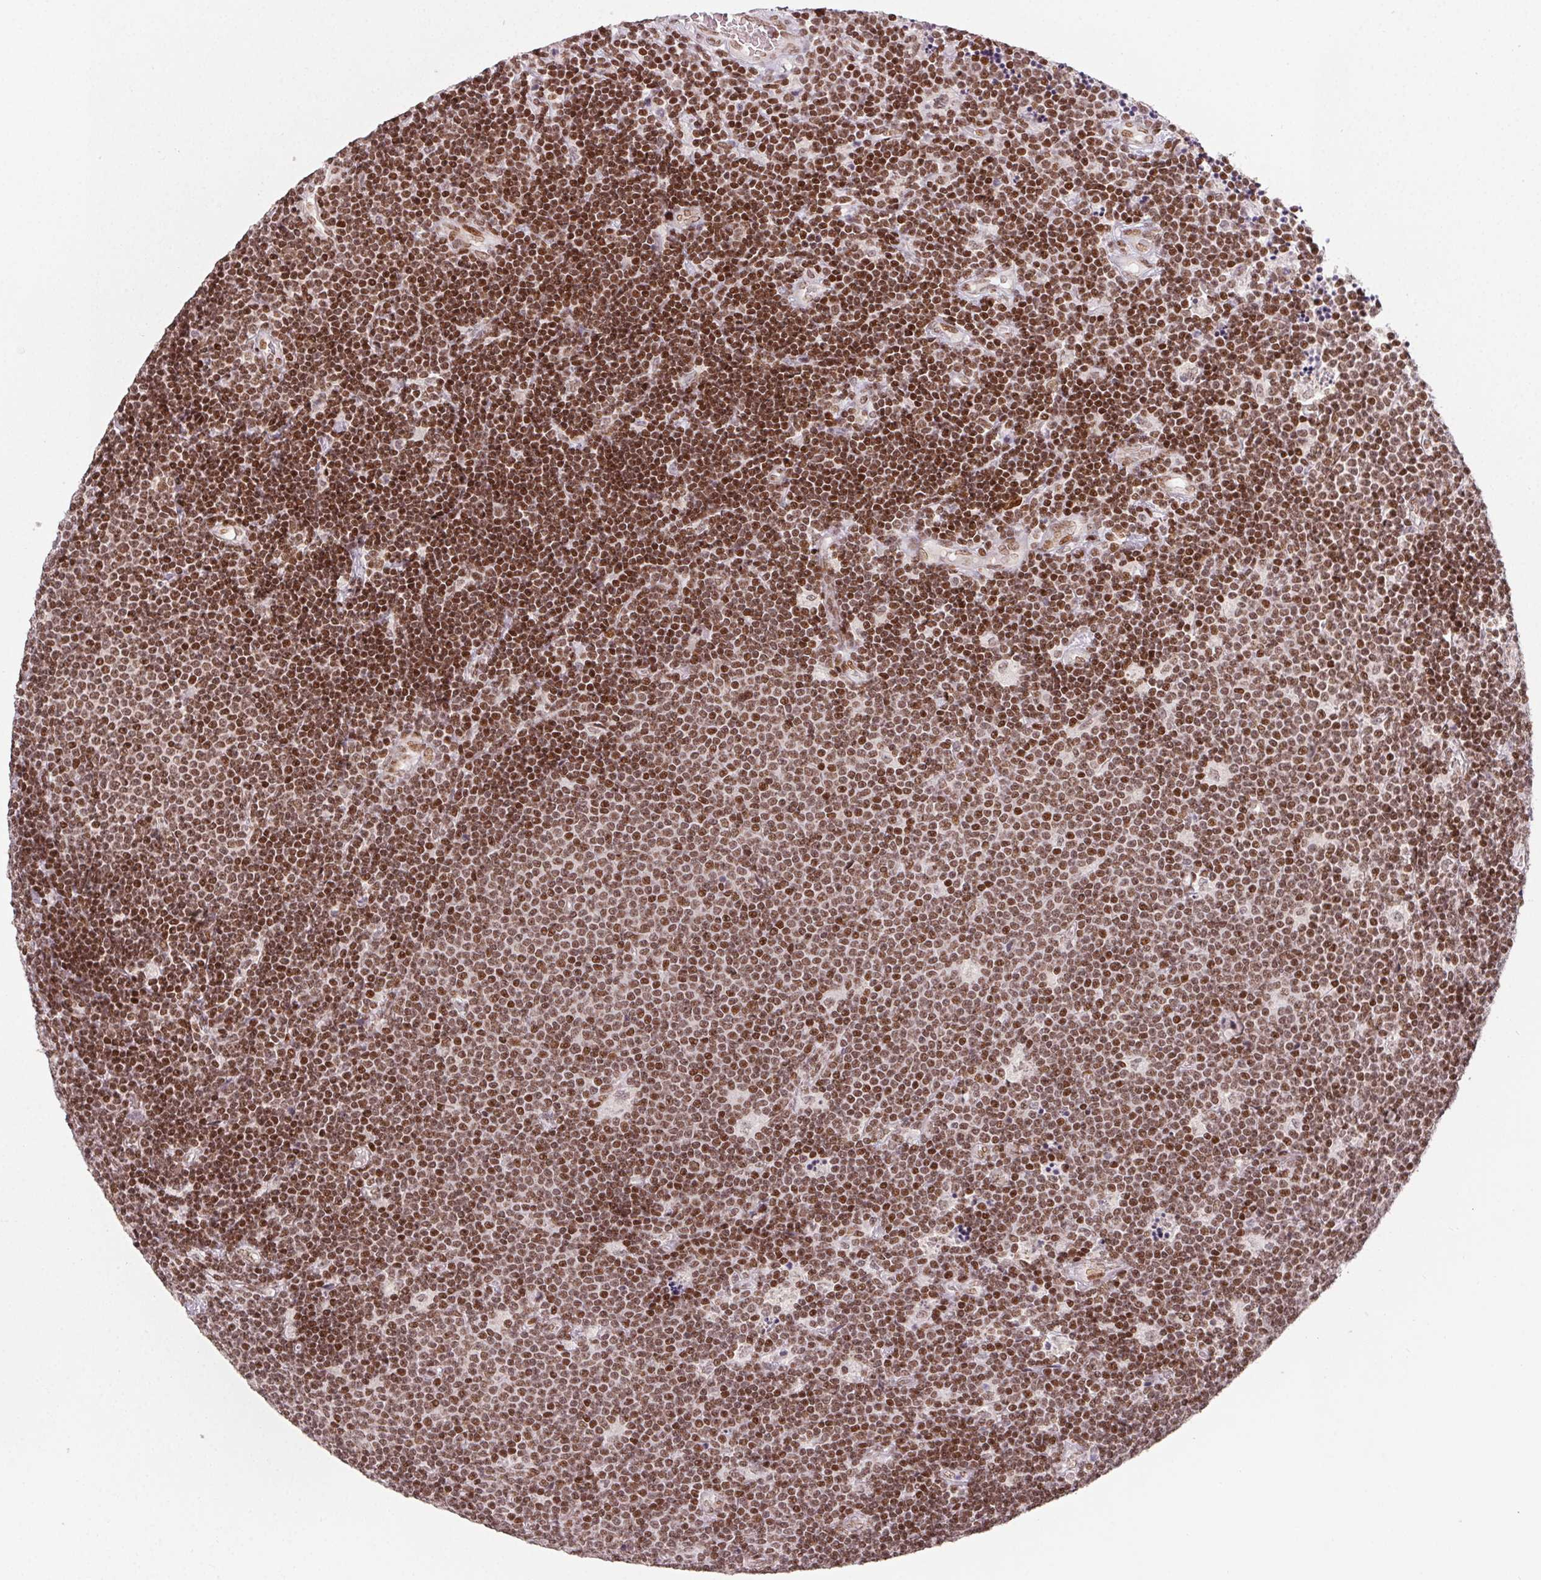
{"staining": {"intensity": "strong", "quantity": "25%-75%", "location": "nuclear"}, "tissue": "lymphoma", "cell_type": "Tumor cells", "image_type": "cancer", "snomed": [{"axis": "morphology", "description": "Malignant lymphoma, non-Hodgkin's type, Low grade"}, {"axis": "topography", "description": "Brain"}], "caption": "Tumor cells demonstrate high levels of strong nuclear expression in approximately 25%-75% of cells in human lymphoma.", "gene": "KMT2A", "patient": {"sex": "female", "age": 66}}